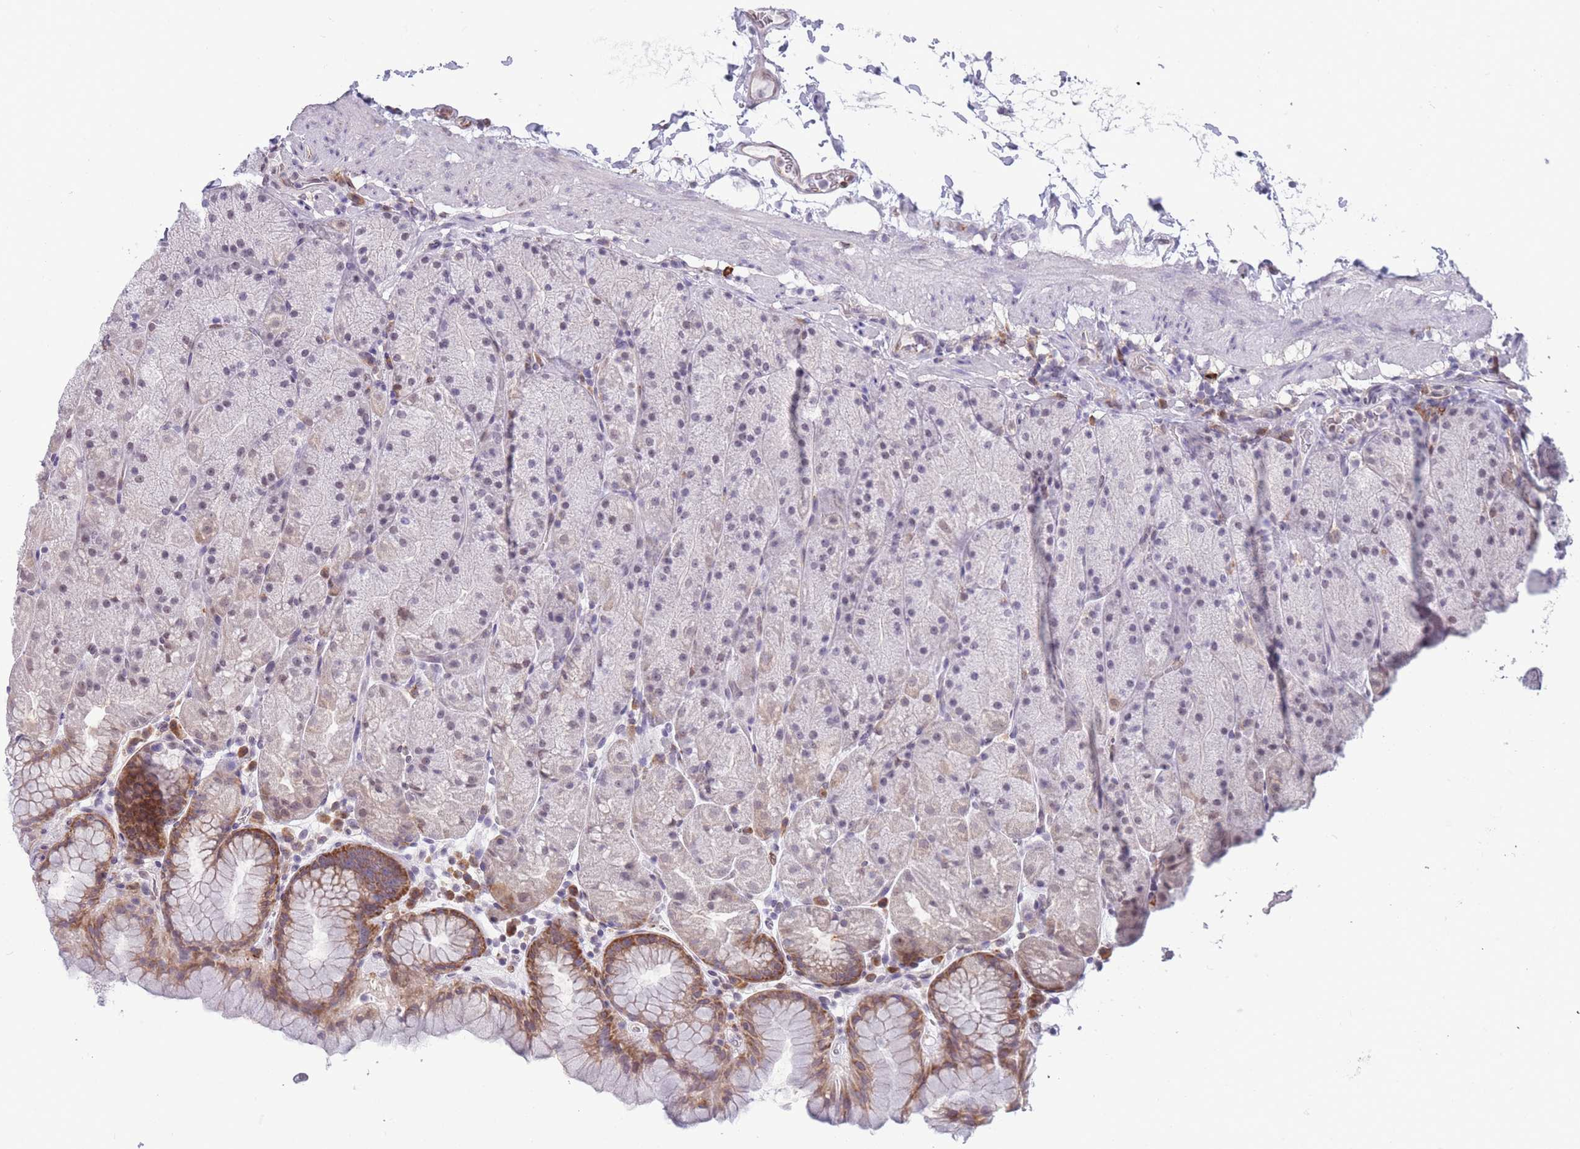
{"staining": {"intensity": "moderate", "quantity": "<25%", "location": "cytoplasmic/membranous"}, "tissue": "stomach", "cell_type": "Glandular cells", "image_type": "normal", "snomed": [{"axis": "morphology", "description": "Normal tissue, NOS"}, {"axis": "topography", "description": "Stomach, upper"}, {"axis": "topography", "description": "Stomach, lower"}], "caption": "DAB (3,3'-diaminobenzidine) immunohistochemical staining of benign human stomach exhibits moderate cytoplasmic/membranous protein positivity in approximately <25% of glandular cells. (brown staining indicates protein expression, while blue staining denotes nuclei).", "gene": "TMEM121", "patient": {"sex": "male", "age": 67}}